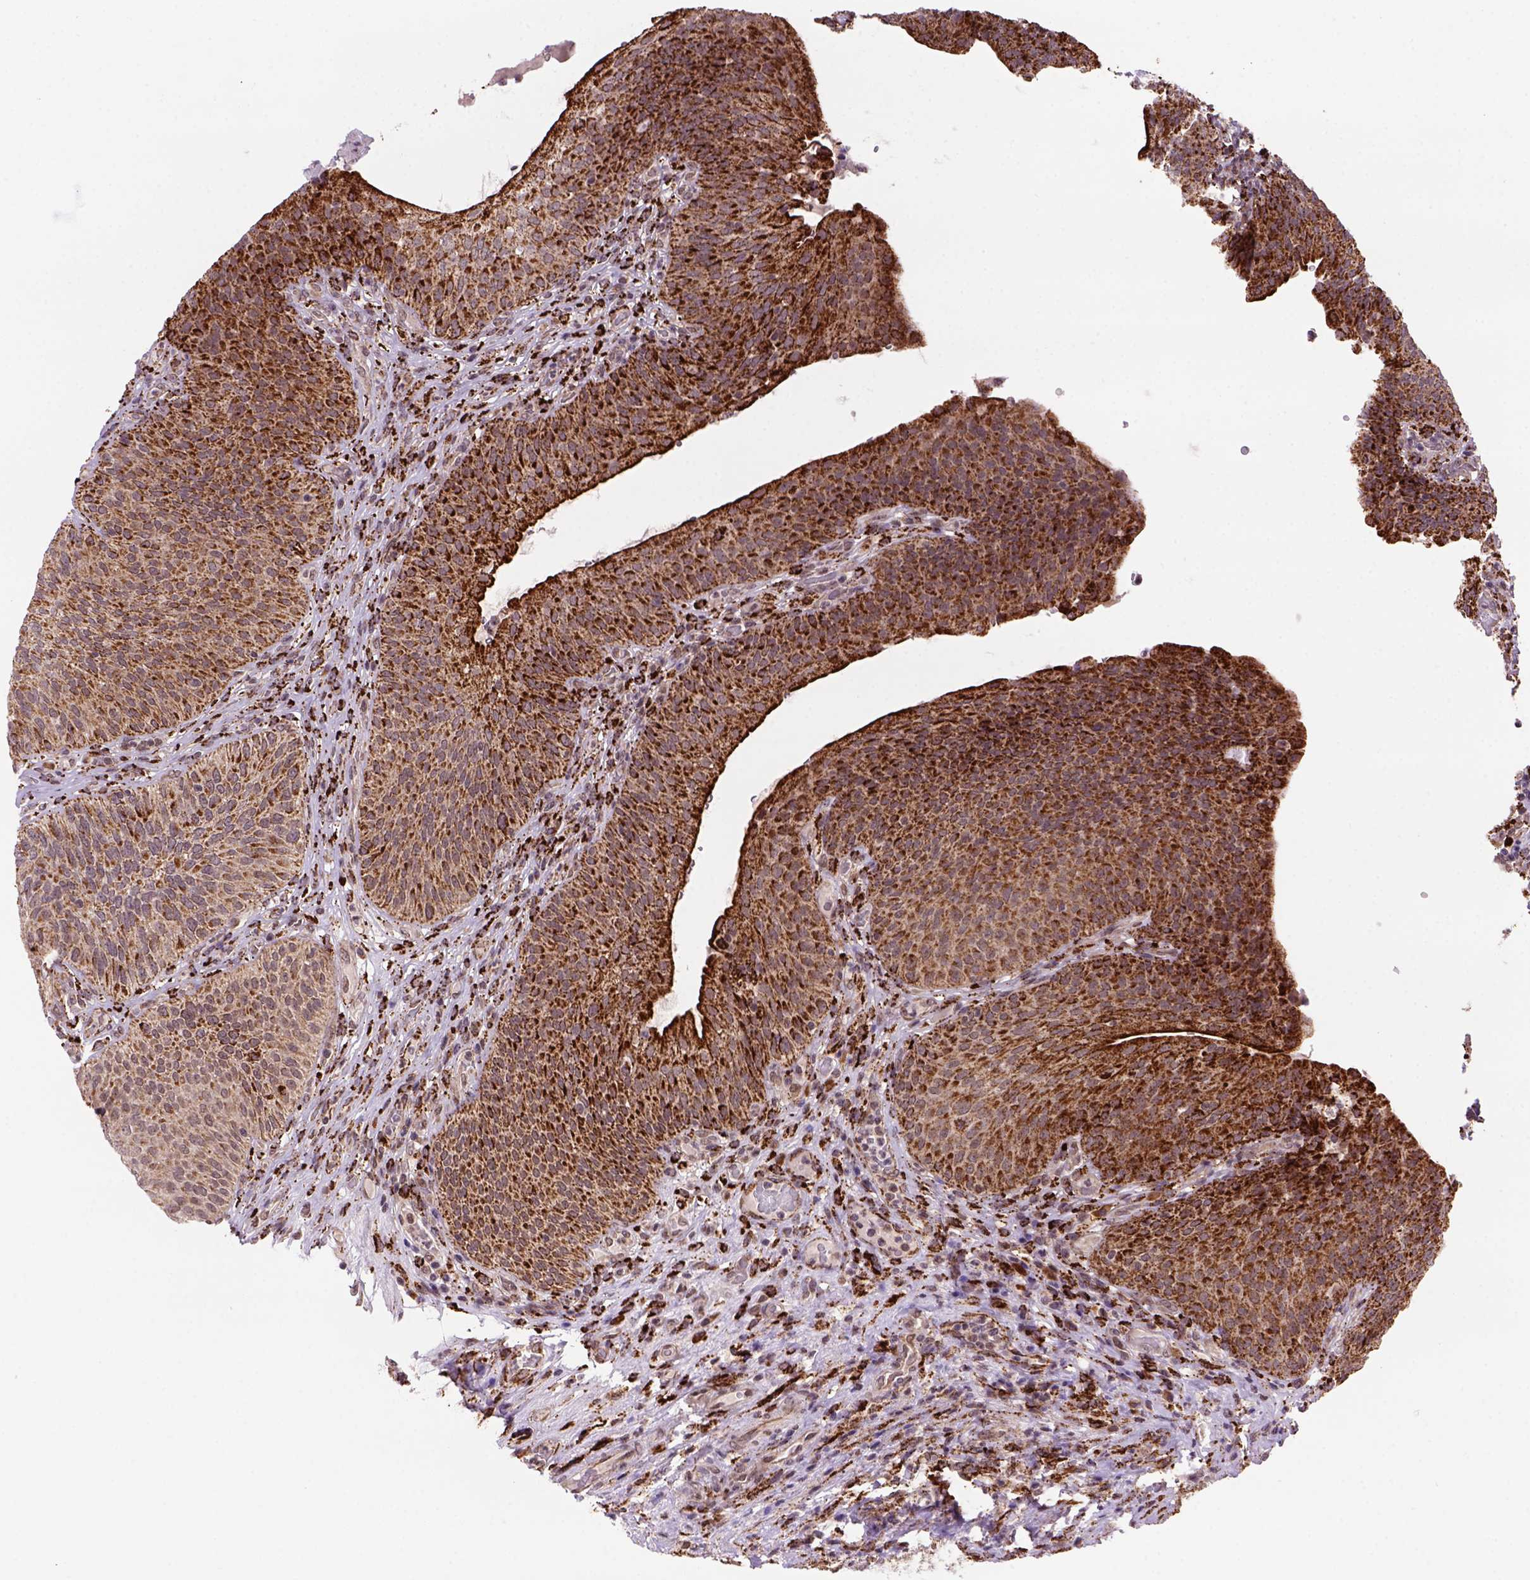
{"staining": {"intensity": "strong", "quantity": "25%-75%", "location": "cytoplasmic/membranous"}, "tissue": "urinary bladder", "cell_type": "Urothelial cells", "image_type": "normal", "snomed": [{"axis": "morphology", "description": "Normal tissue, NOS"}, {"axis": "topography", "description": "Urinary bladder"}, {"axis": "topography", "description": "Peripheral nerve tissue"}], "caption": "Urothelial cells demonstrate high levels of strong cytoplasmic/membranous expression in about 25%-75% of cells in unremarkable human urinary bladder. Nuclei are stained in blue.", "gene": "FZD7", "patient": {"sex": "male", "age": 66}}